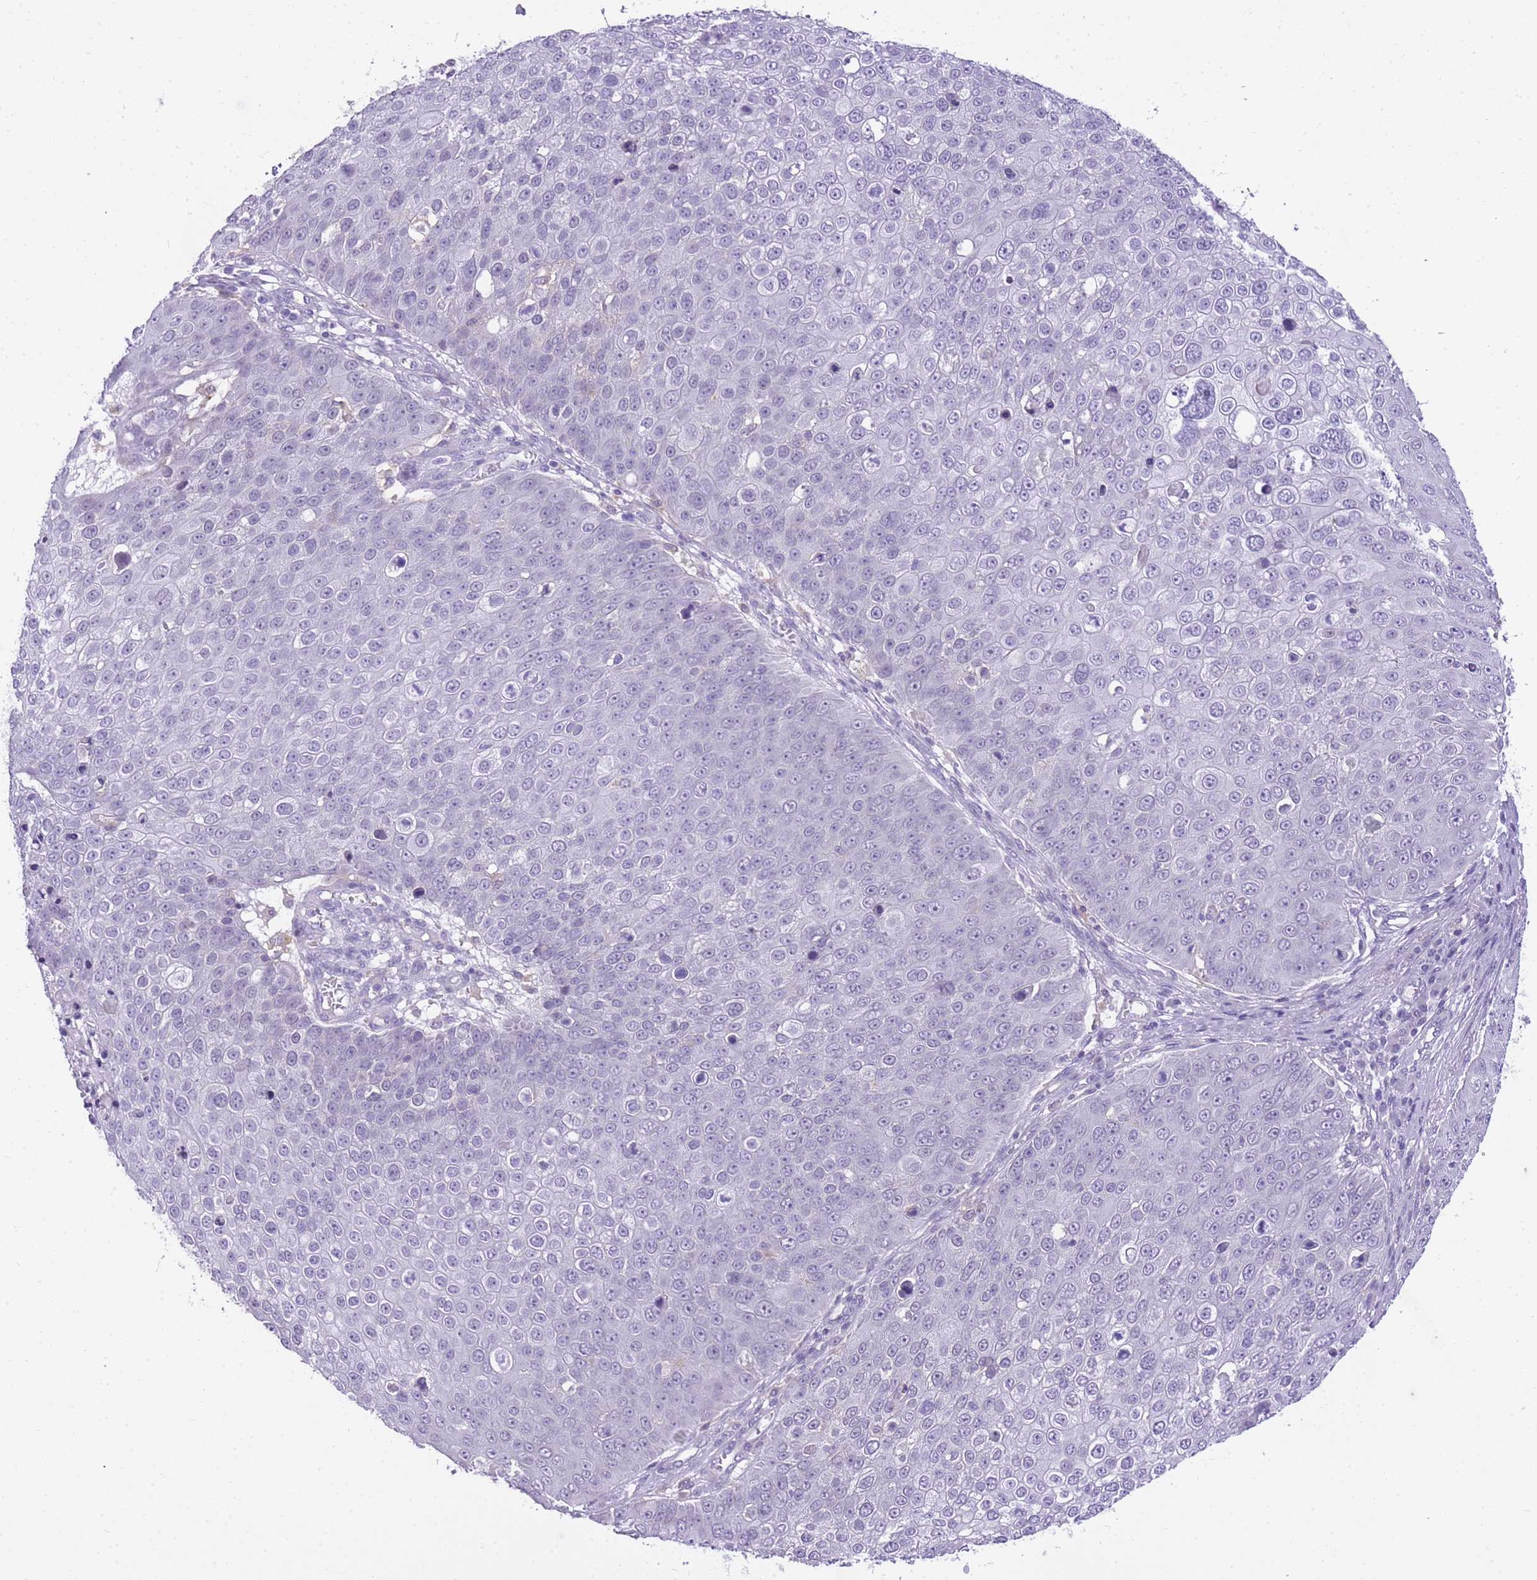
{"staining": {"intensity": "negative", "quantity": "none", "location": "none"}, "tissue": "skin cancer", "cell_type": "Tumor cells", "image_type": "cancer", "snomed": [{"axis": "morphology", "description": "Squamous cell carcinoma, NOS"}, {"axis": "topography", "description": "Skin"}], "caption": "This is an immunohistochemistry (IHC) image of human skin cancer (squamous cell carcinoma). There is no positivity in tumor cells.", "gene": "RADX", "patient": {"sex": "male", "age": 71}}